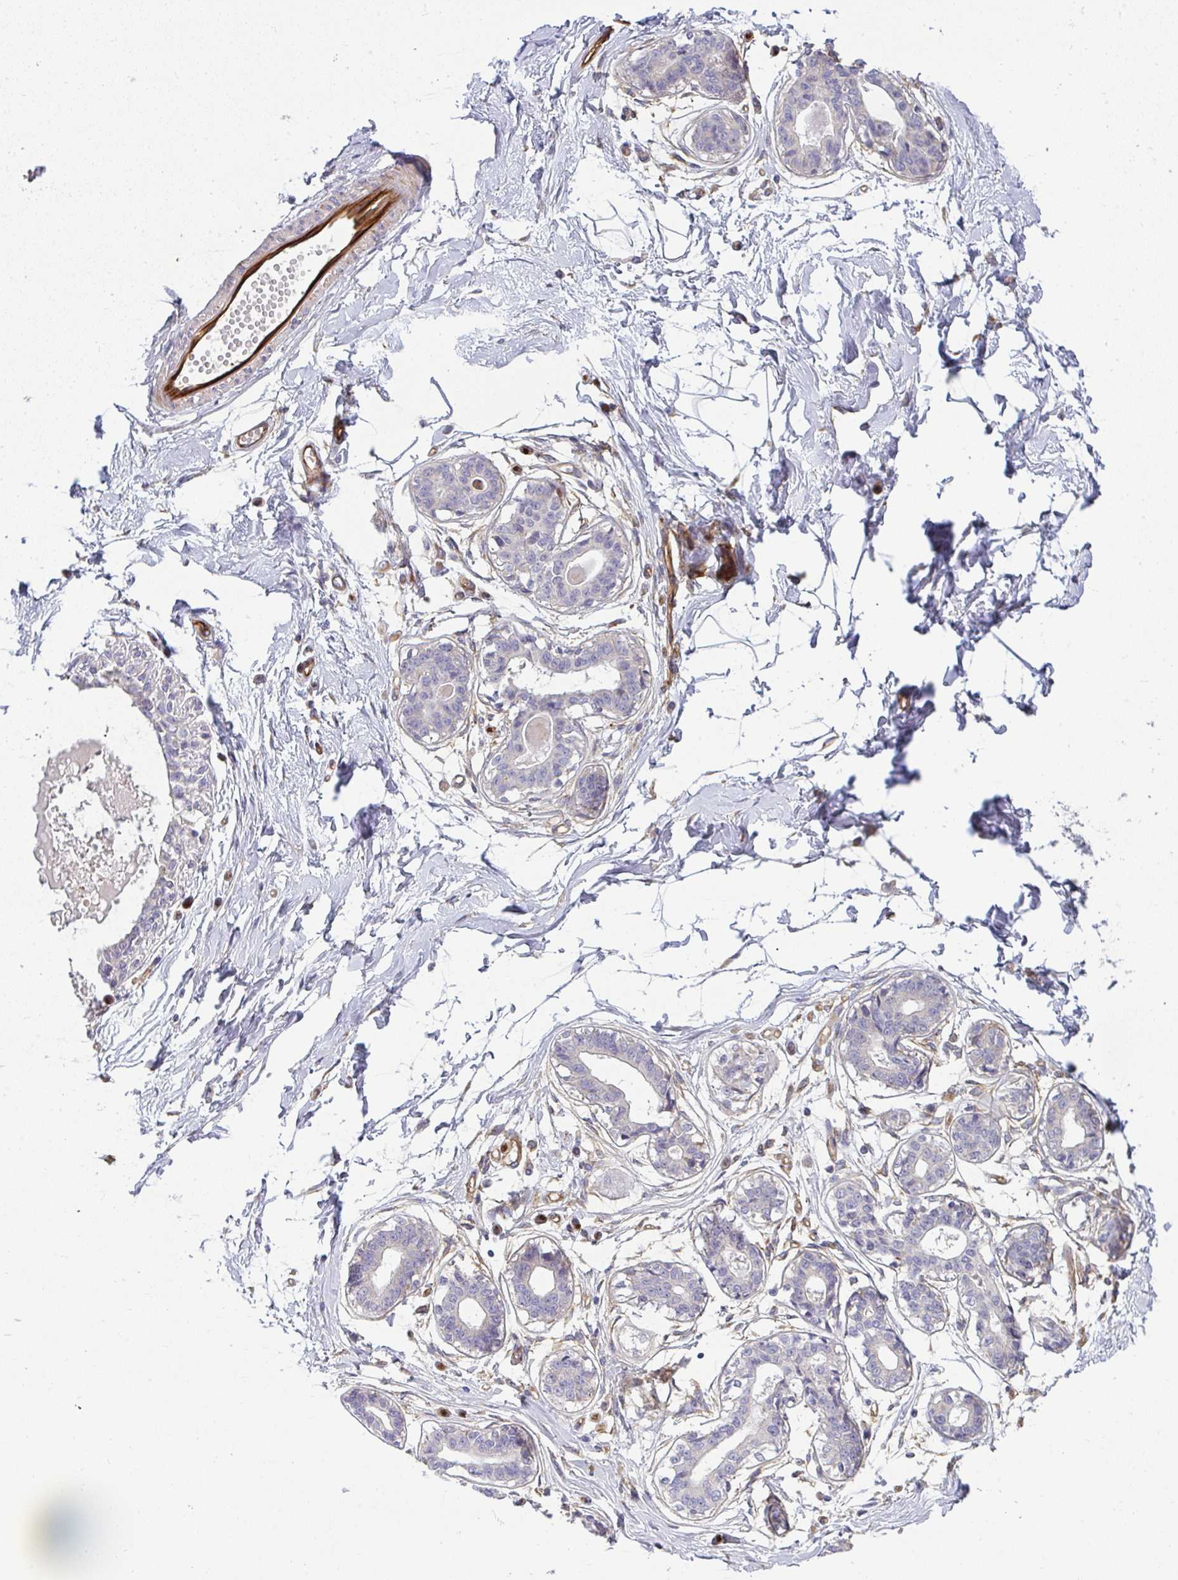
{"staining": {"intensity": "negative", "quantity": "none", "location": "none"}, "tissue": "breast", "cell_type": "Adipocytes", "image_type": "normal", "snomed": [{"axis": "morphology", "description": "Normal tissue, NOS"}, {"axis": "topography", "description": "Breast"}], "caption": "Photomicrograph shows no significant protein expression in adipocytes of unremarkable breast.", "gene": "IFIT3", "patient": {"sex": "female", "age": 45}}